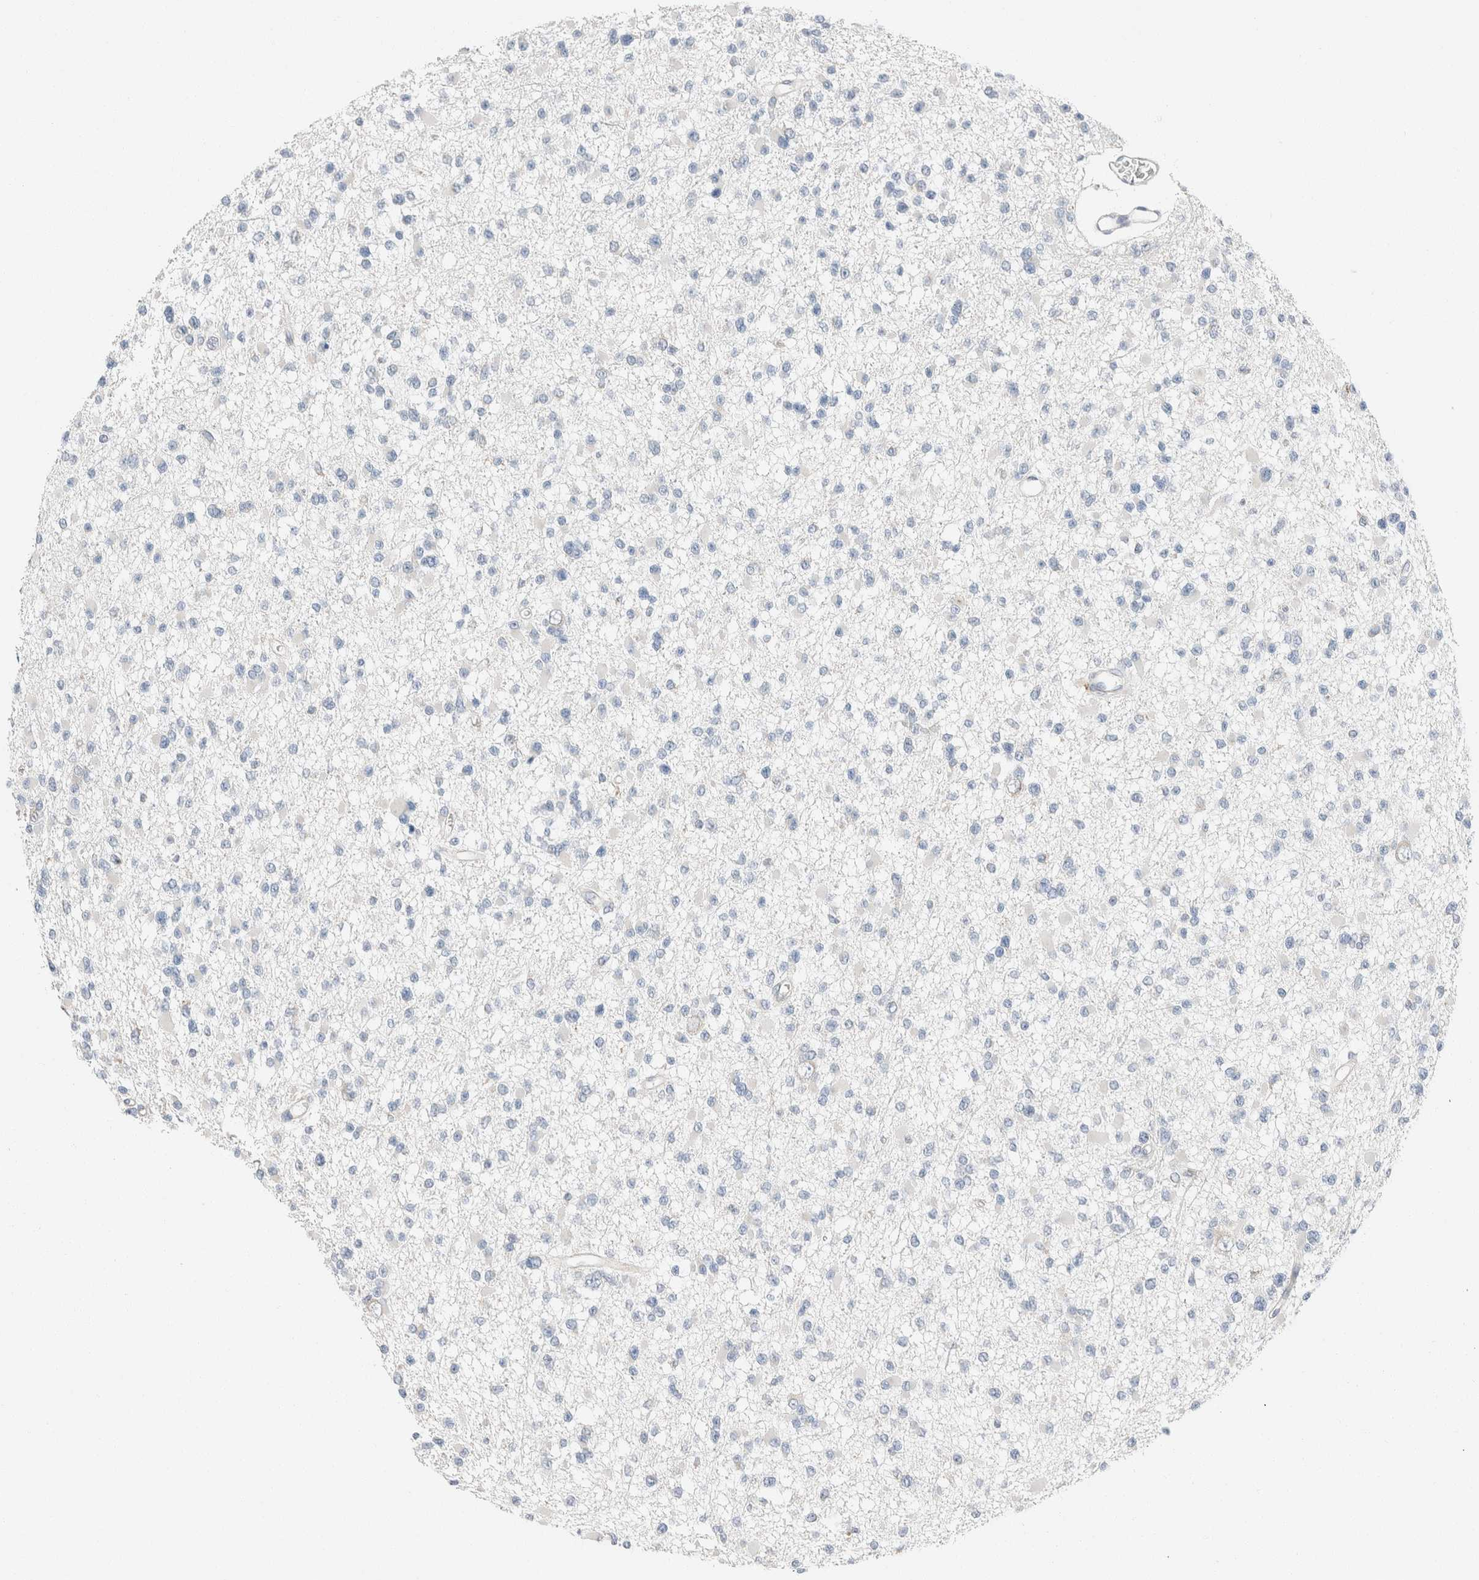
{"staining": {"intensity": "negative", "quantity": "none", "location": "none"}, "tissue": "glioma", "cell_type": "Tumor cells", "image_type": "cancer", "snomed": [{"axis": "morphology", "description": "Glioma, malignant, Low grade"}, {"axis": "topography", "description": "Brain"}], "caption": "The photomicrograph shows no significant expression in tumor cells of glioma.", "gene": "PCM1", "patient": {"sex": "female", "age": 22}}